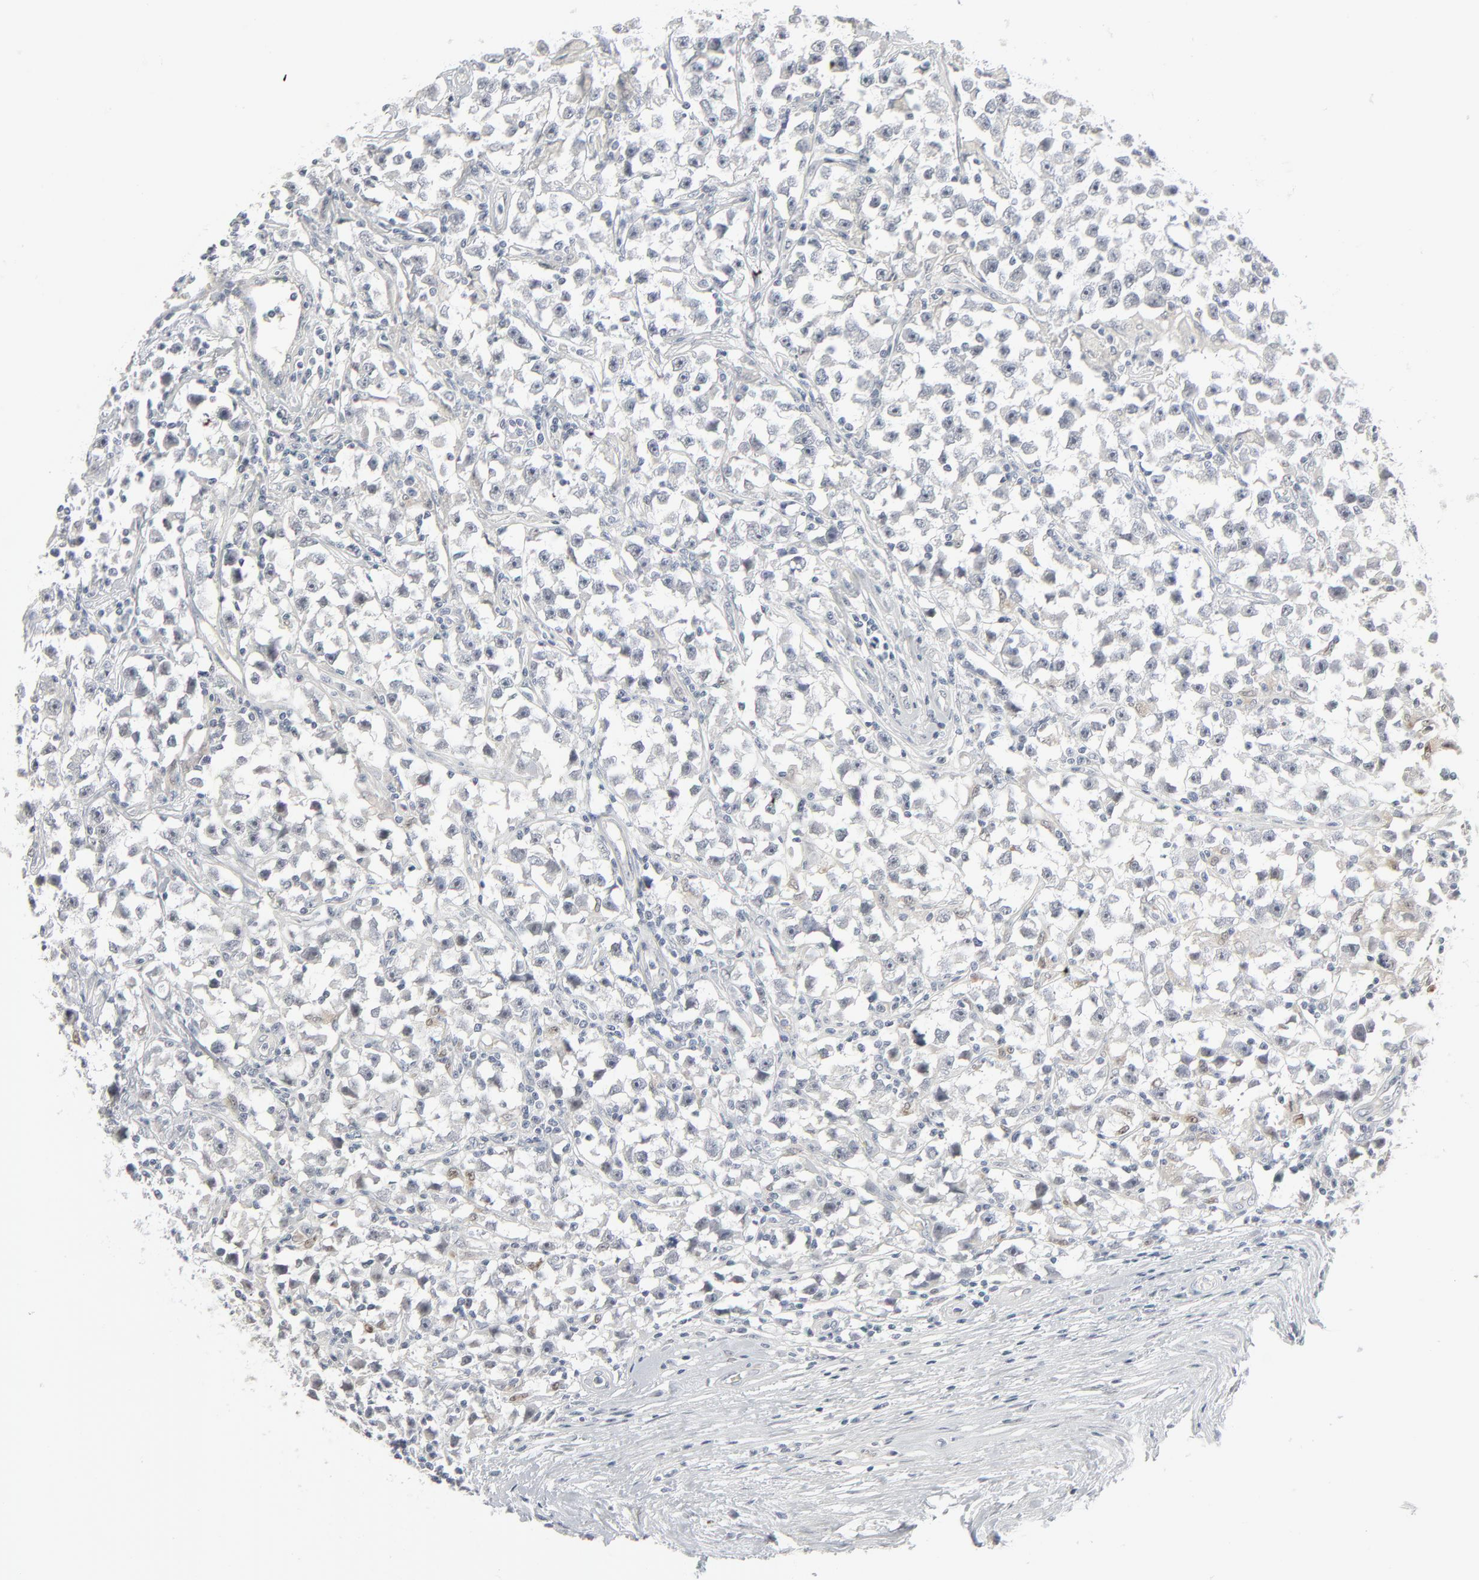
{"staining": {"intensity": "negative", "quantity": "none", "location": "none"}, "tissue": "testis cancer", "cell_type": "Tumor cells", "image_type": "cancer", "snomed": [{"axis": "morphology", "description": "Seminoma, NOS"}, {"axis": "topography", "description": "Testis"}], "caption": "This is an immunohistochemistry (IHC) histopathology image of testis seminoma. There is no expression in tumor cells.", "gene": "MITF", "patient": {"sex": "male", "age": 39}}